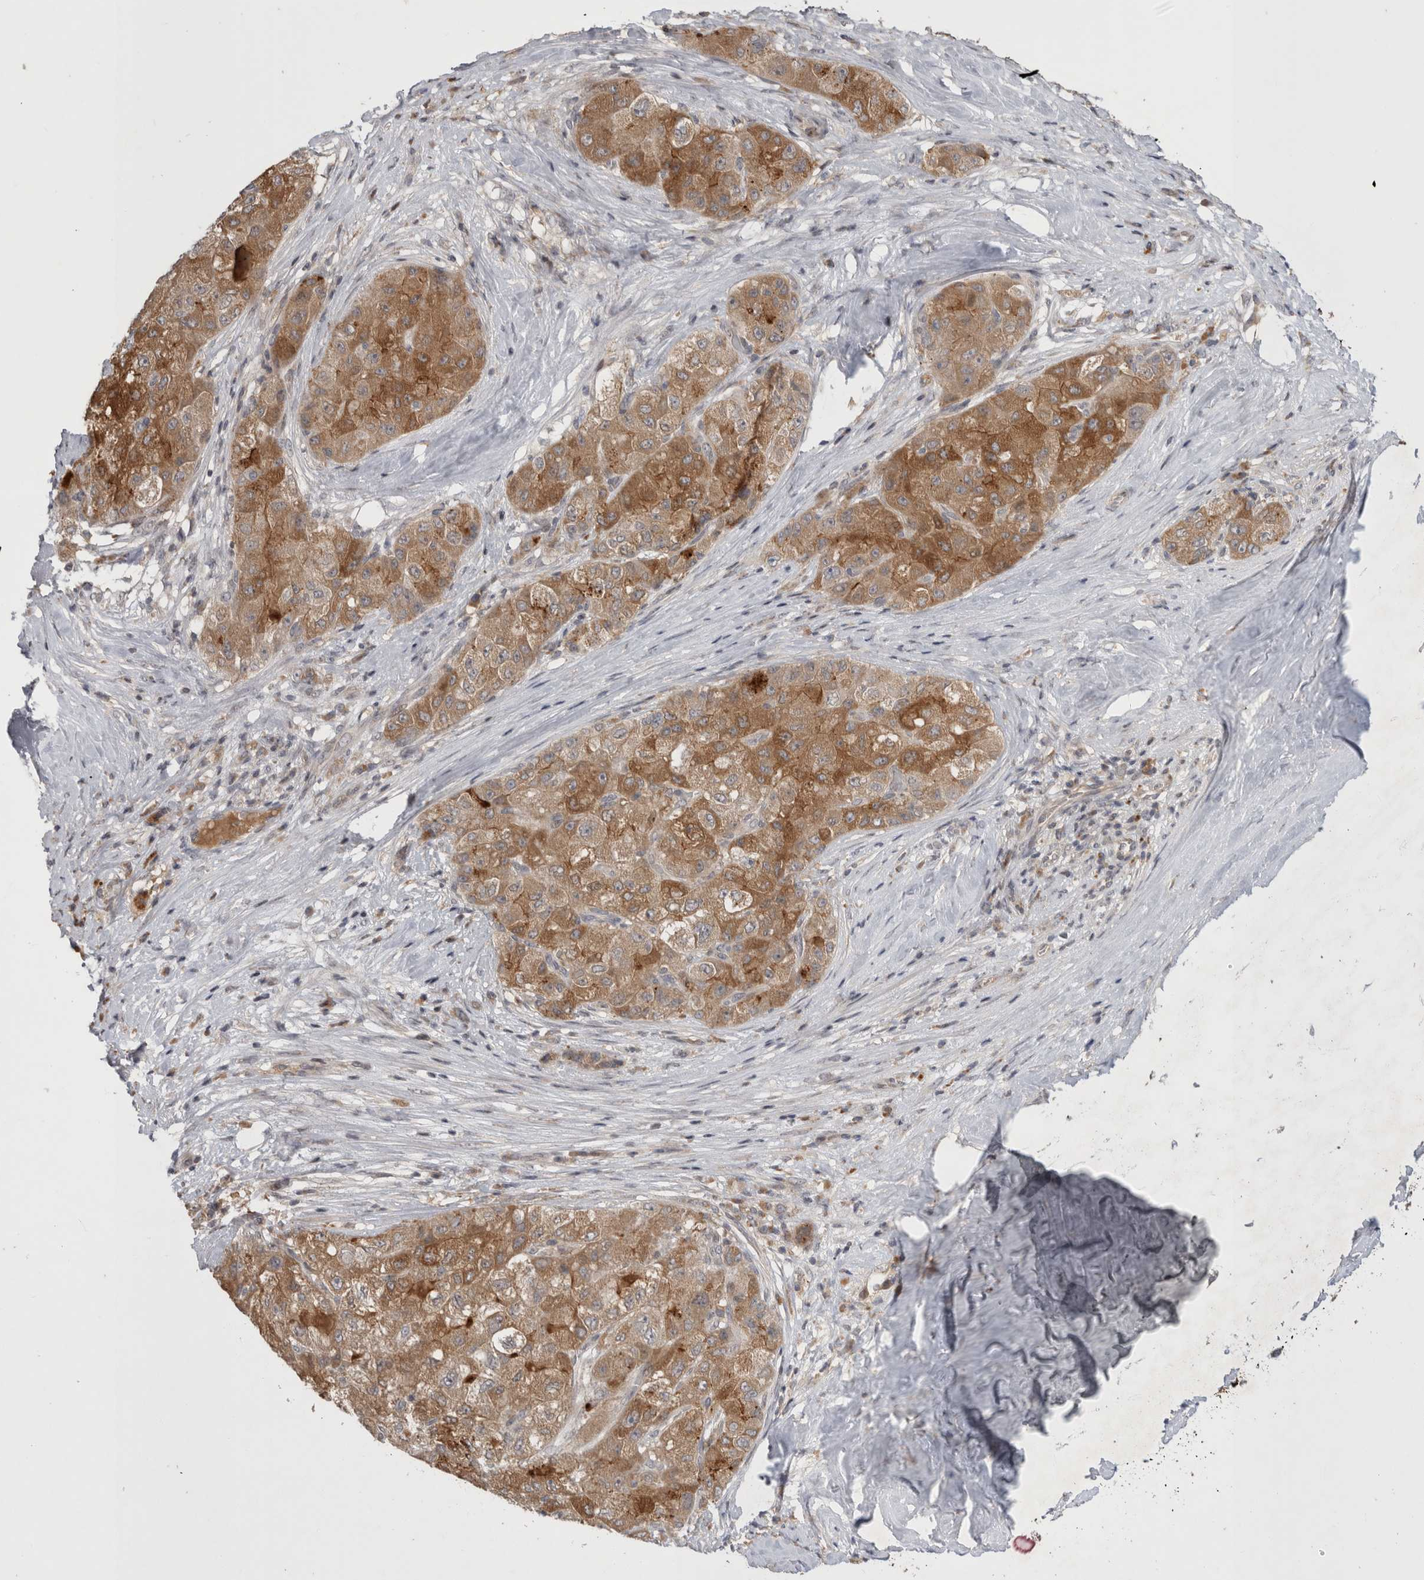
{"staining": {"intensity": "moderate", "quantity": ">75%", "location": "cytoplasmic/membranous"}, "tissue": "liver cancer", "cell_type": "Tumor cells", "image_type": "cancer", "snomed": [{"axis": "morphology", "description": "Carcinoma, Hepatocellular, NOS"}, {"axis": "topography", "description": "Liver"}], "caption": "An image showing moderate cytoplasmic/membranous staining in about >75% of tumor cells in liver hepatocellular carcinoma, as visualized by brown immunohistochemical staining.", "gene": "PLEKHM1", "patient": {"sex": "male", "age": 80}}